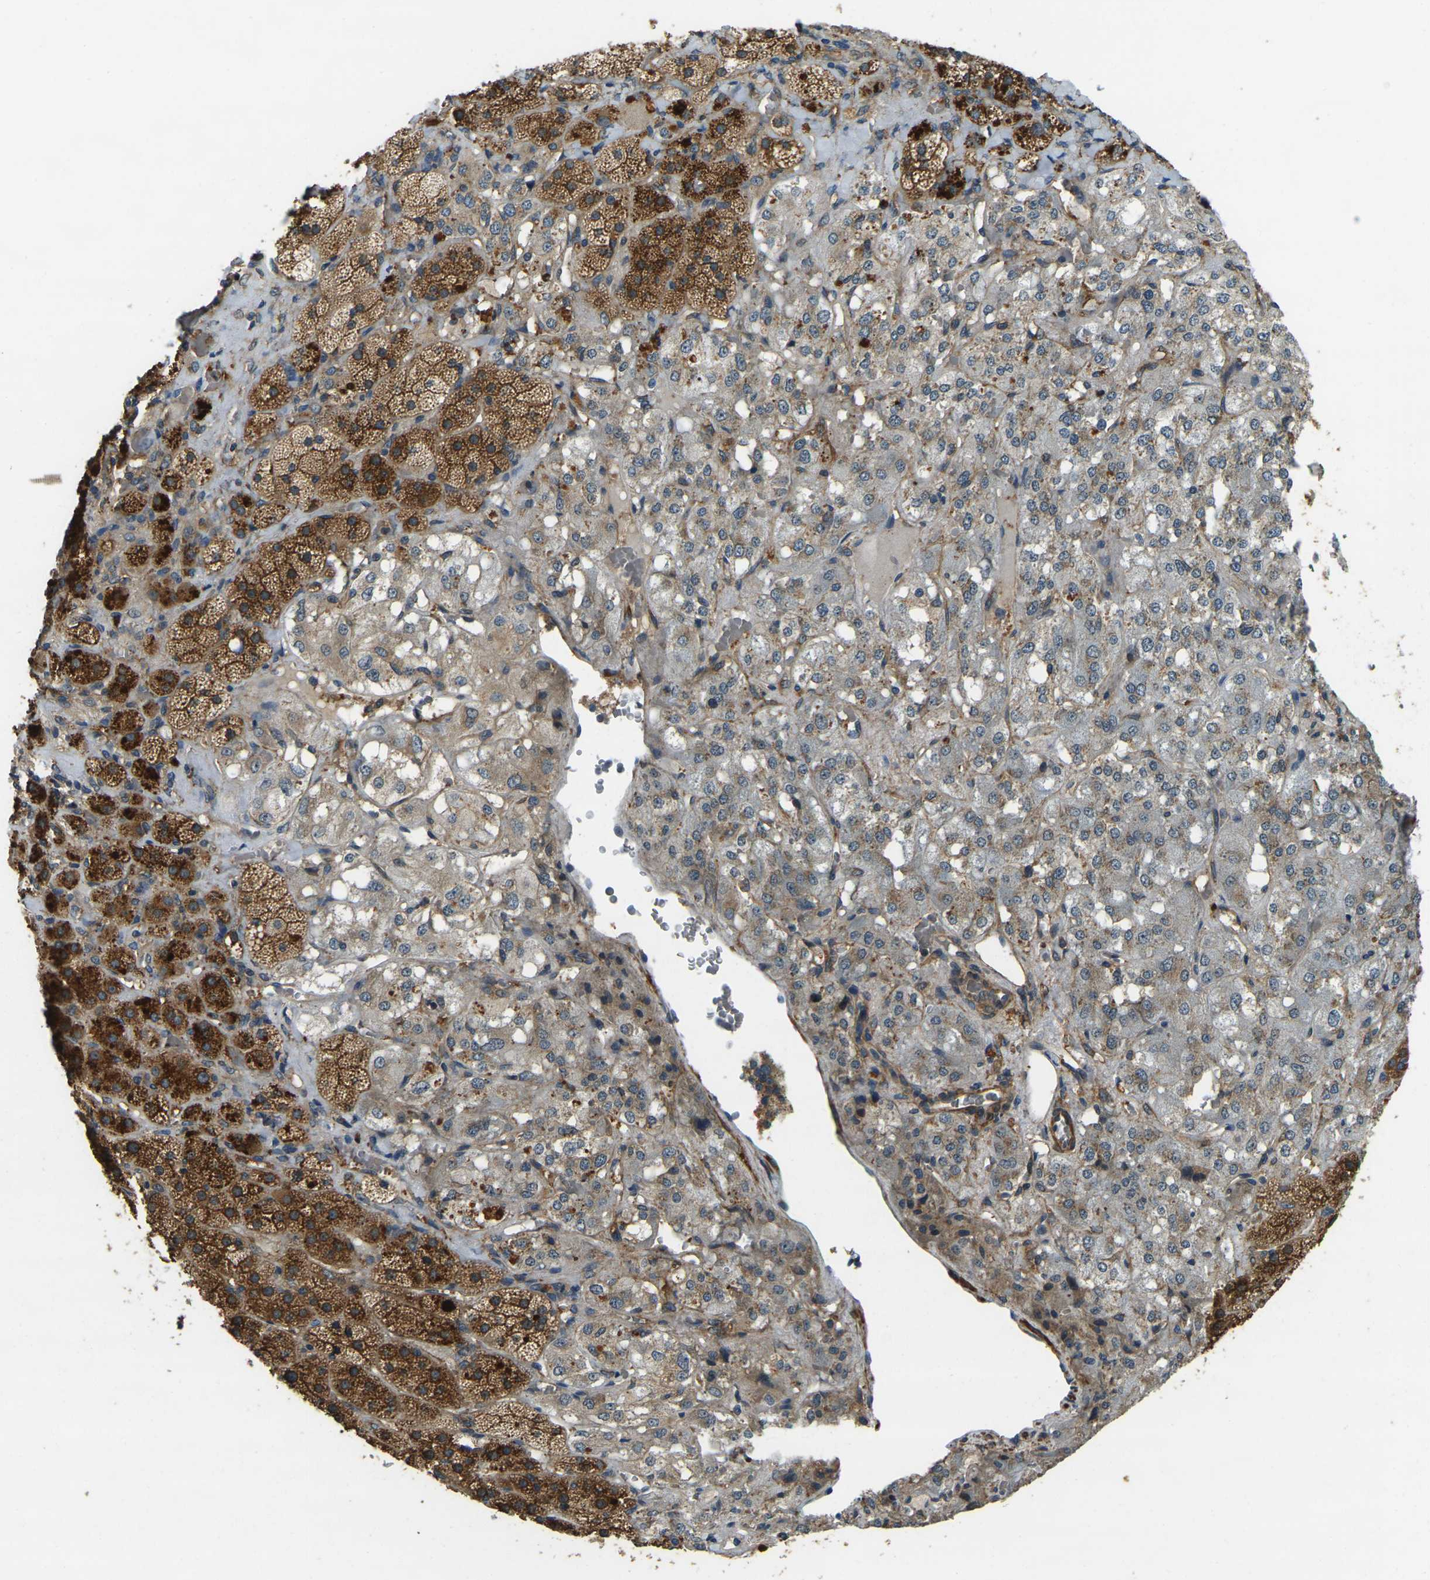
{"staining": {"intensity": "strong", "quantity": "25%-75%", "location": "cytoplasmic/membranous"}, "tissue": "adrenal gland", "cell_type": "Glandular cells", "image_type": "normal", "snomed": [{"axis": "morphology", "description": "Normal tissue, NOS"}, {"axis": "topography", "description": "Adrenal gland"}], "caption": "IHC micrograph of unremarkable adrenal gland: adrenal gland stained using IHC shows high levels of strong protein expression localized specifically in the cytoplasmic/membranous of glandular cells, appearing as a cytoplasmic/membranous brown color.", "gene": "ERGIC1", "patient": {"sex": "male", "age": 57}}